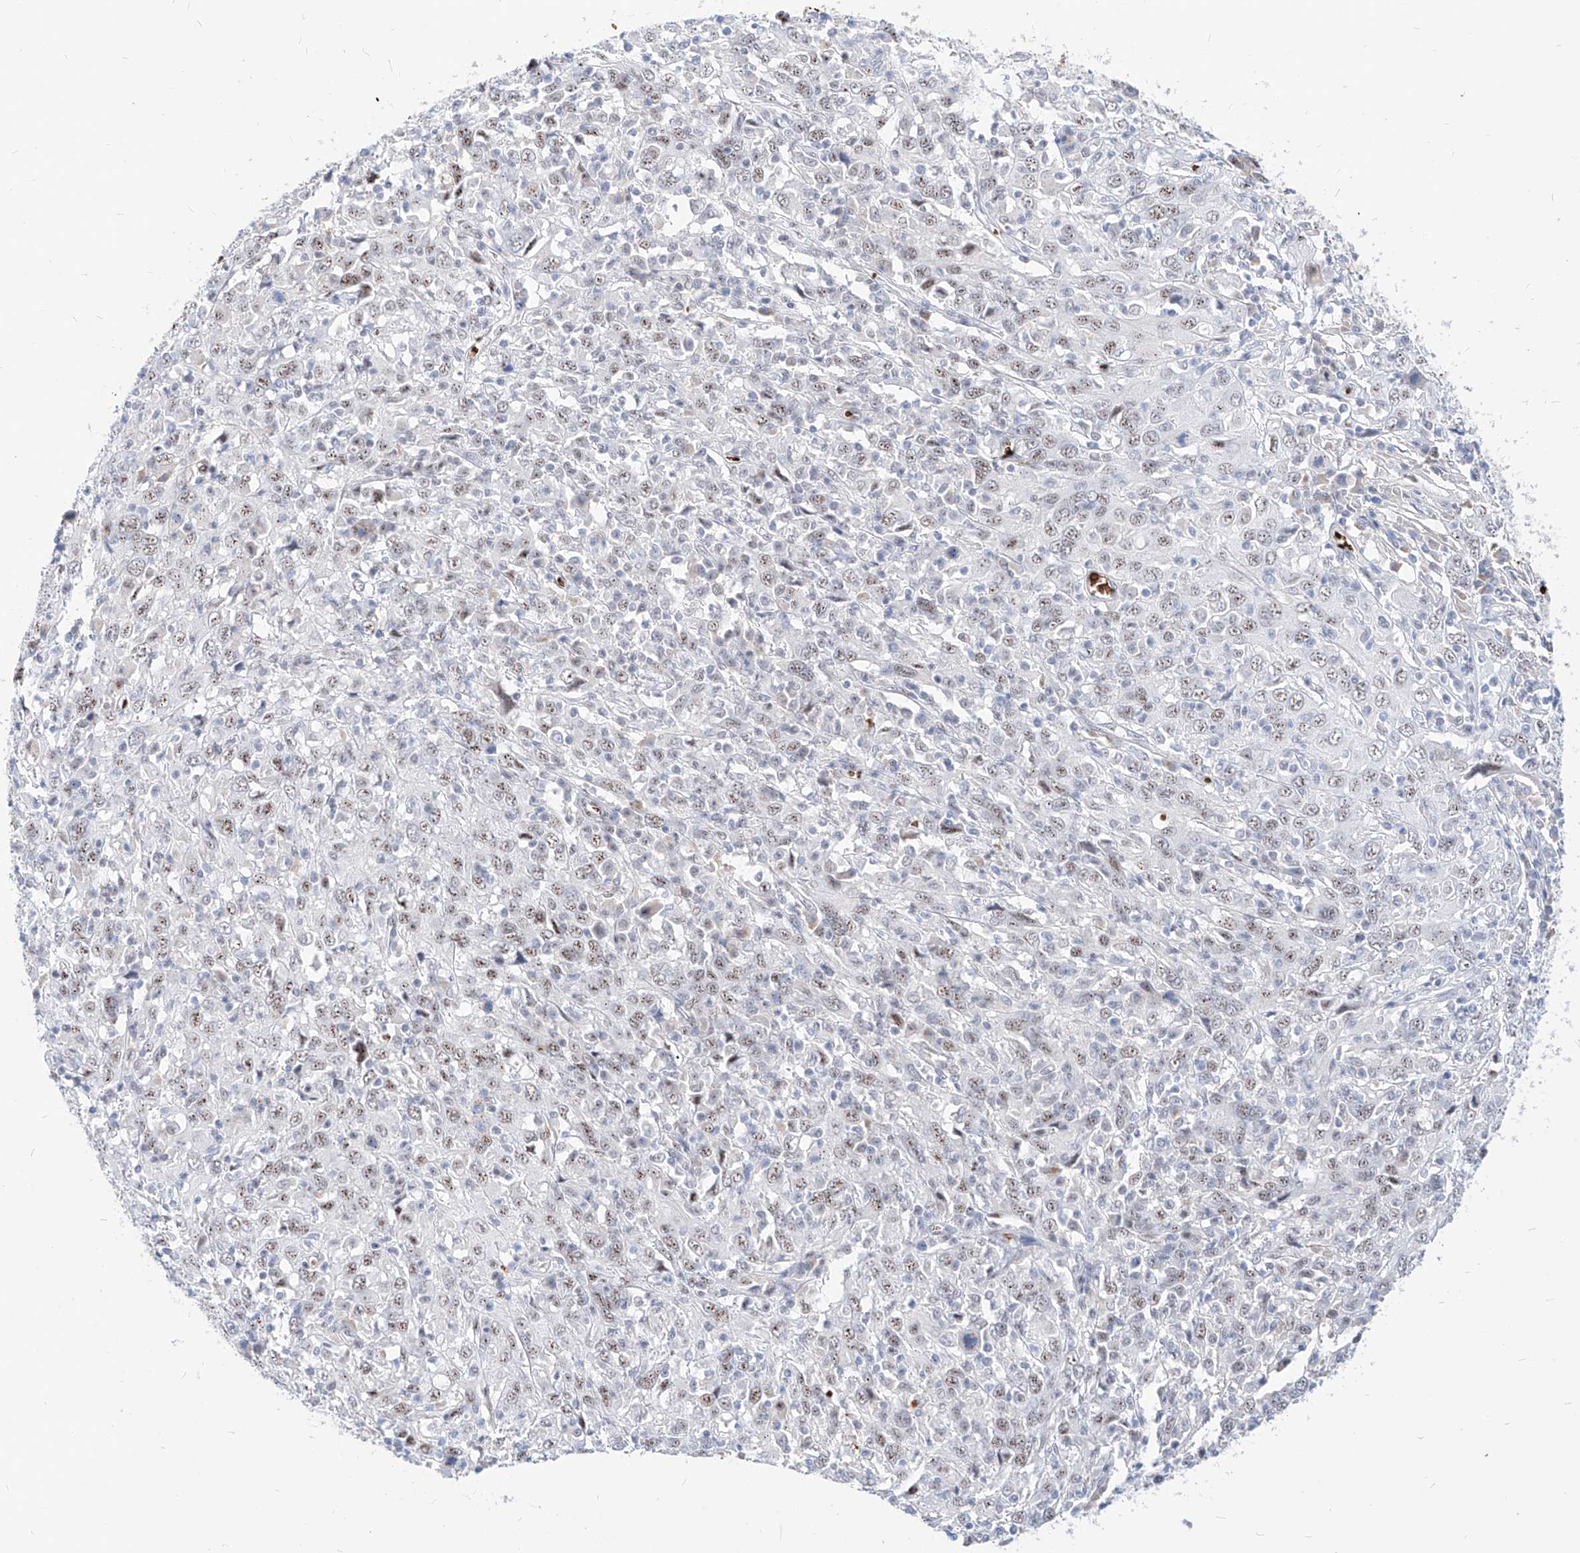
{"staining": {"intensity": "weak", "quantity": "25%-75%", "location": "nuclear"}, "tissue": "cervical cancer", "cell_type": "Tumor cells", "image_type": "cancer", "snomed": [{"axis": "morphology", "description": "Squamous cell carcinoma, NOS"}, {"axis": "topography", "description": "Cervix"}], "caption": "Immunohistochemical staining of human squamous cell carcinoma (cervical) displays low levels of weak nuclear protein expression in approximately 25%-75% of tumor cells.", "gene": "ZFP42", "patient": {"sex": "female", "age": 46}}